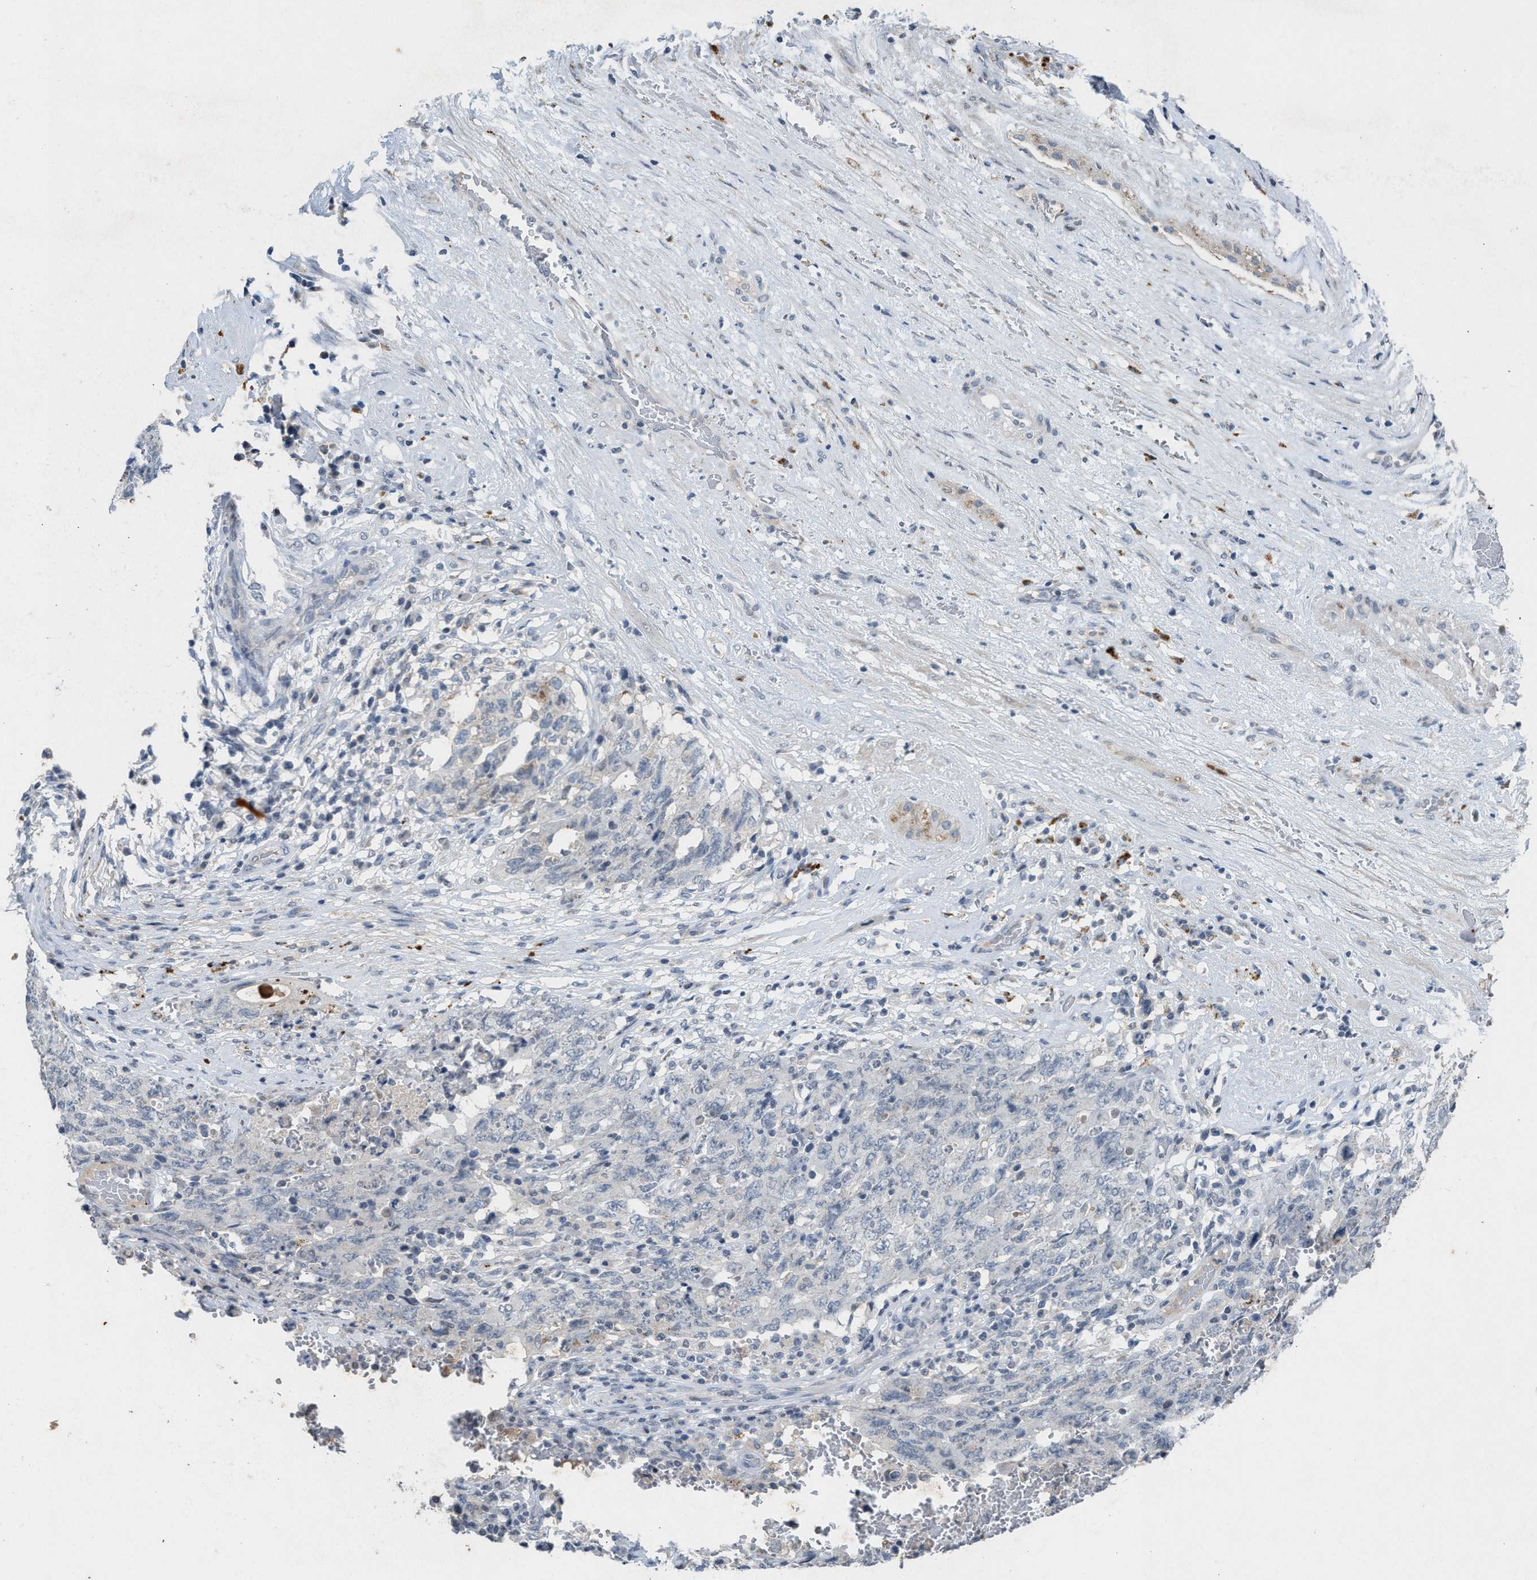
{"staining": {"intensity": "negative", "quantity": "none", "location": "none"}, "tissue": "testis cancer", "cell_type": "Tumor cells", "image_type": "cancer", "snomed": [{"axis": "morphology", "description": "Carcinoma, Embryonal, NOS"}, {"axis": "topography", "description": "Testis"}], "caption": "Tumor cells are negative for protein expression in human testis cancer.", "gene": "SLC5A5", "patient": {"sex": "male", "age": 26}}